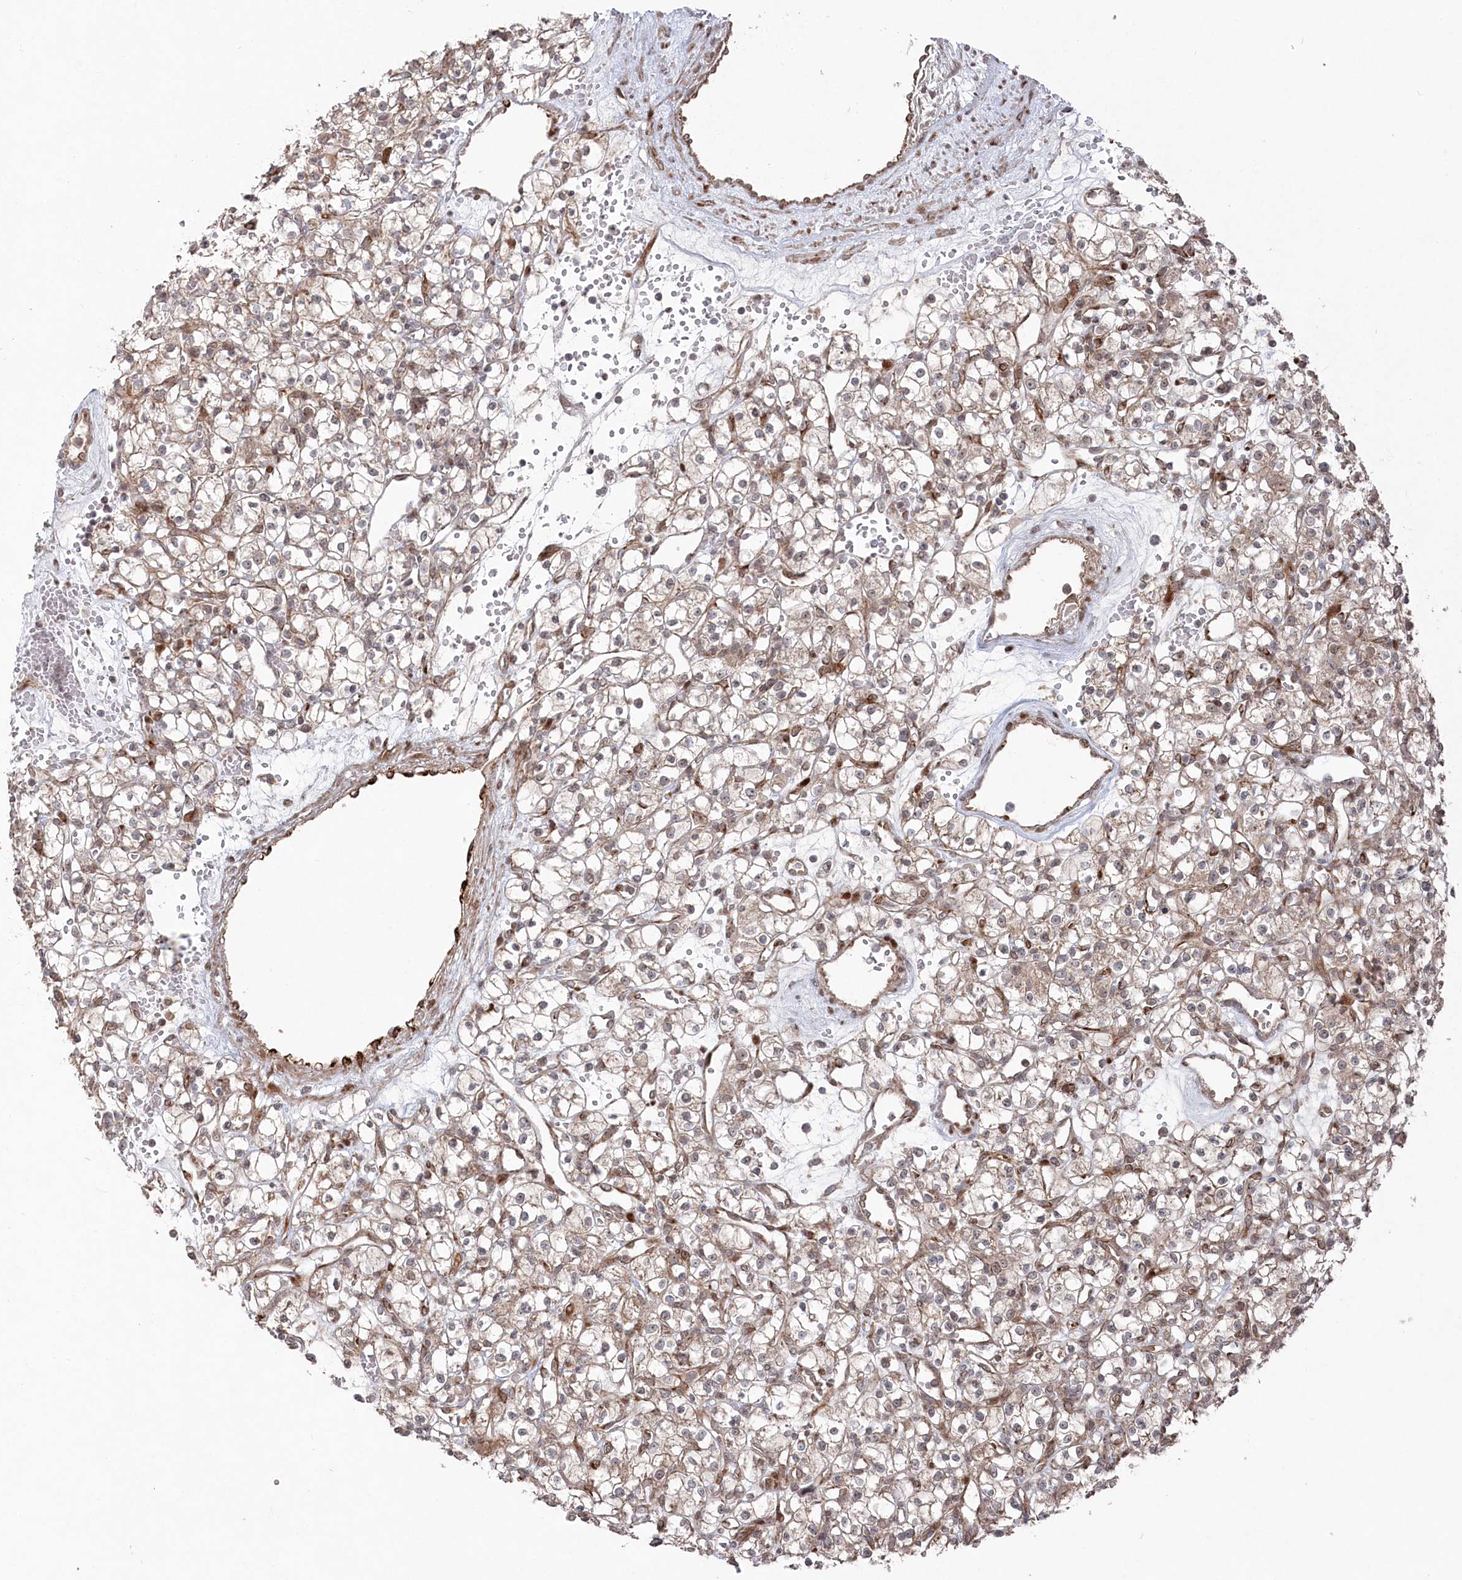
{"staining": {"intensity": "weak", "quantity": ">75%", "location": "cytoplasmic/membranous,nuclear"}, "tissue": "renal cancer", "cell_type": "Tumor cells", "image_type": "cancer", "snomed": [{"axis": "morphology", "description": "Adenocarcinoma, NOS"}, {"axis": "topography", "description": "Kidney"}], "caption": "Immunohistochemical staining of adenocarcinoma (renal) shows weak cytoplasmic/membranous and nuclear protein staining in about >75% of tumor cells.", "gene": "POLR3A", "patient": {"sex": "female", "age": 59}}